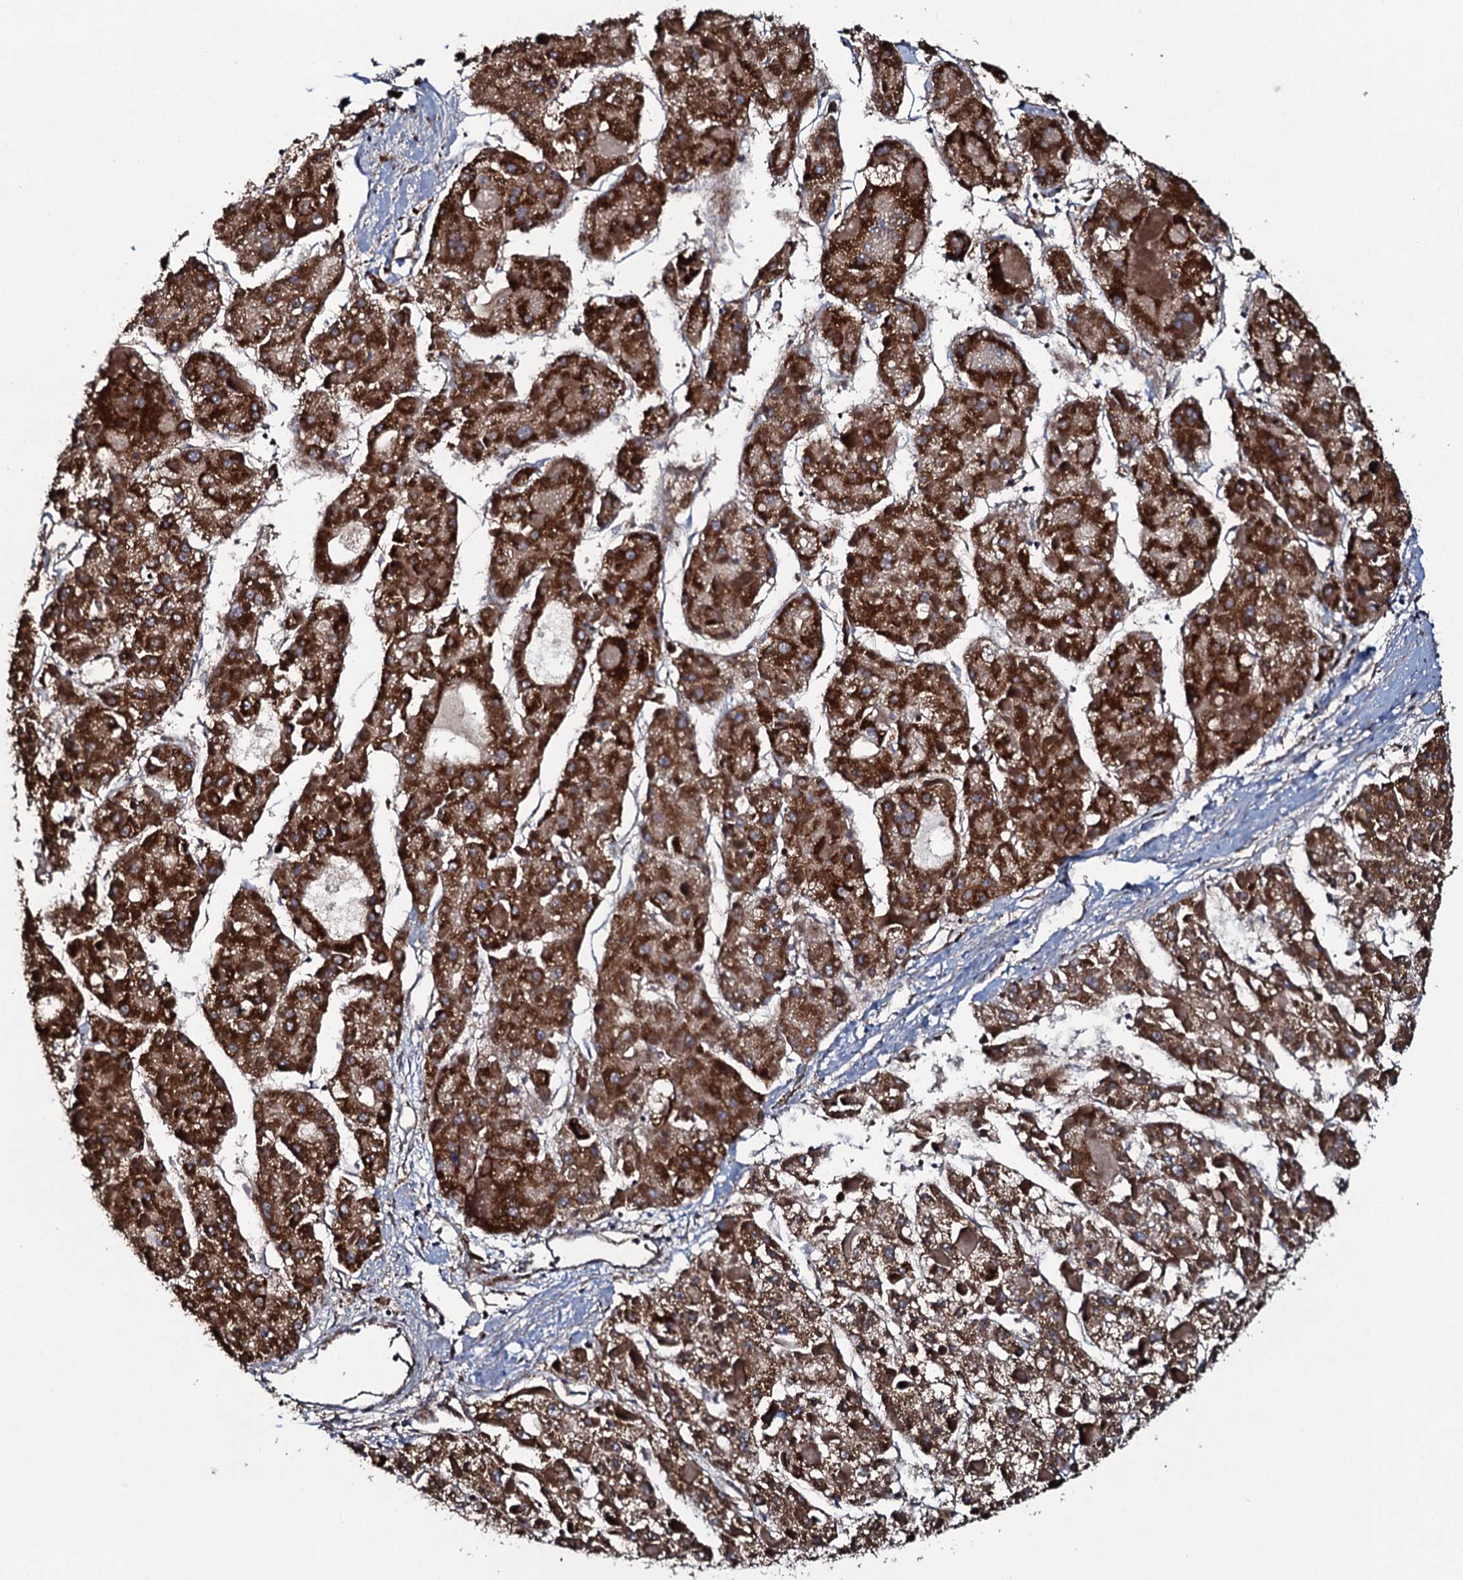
{"staining": {"intensity": "strong", "quantity": ">75%", "location": "cytoplasmic/membranous"}, "tissue": "liver cancer", "cell_type": "Tumor cells", "image_type": "cancer", "snomed": [{"axis": "morphology", "description": "Carcinoma, Hepatocellular, NOS"}, {"axis": "topography", "description": "Liver"}], "caption": "Human liver cancer stained for a protein (brown) shows strong cytoplasmic/membranous positive positivity in about >75% of tumor cells.", "gene": "EVC2", "patient": {"sex": "female", "age": 73}}